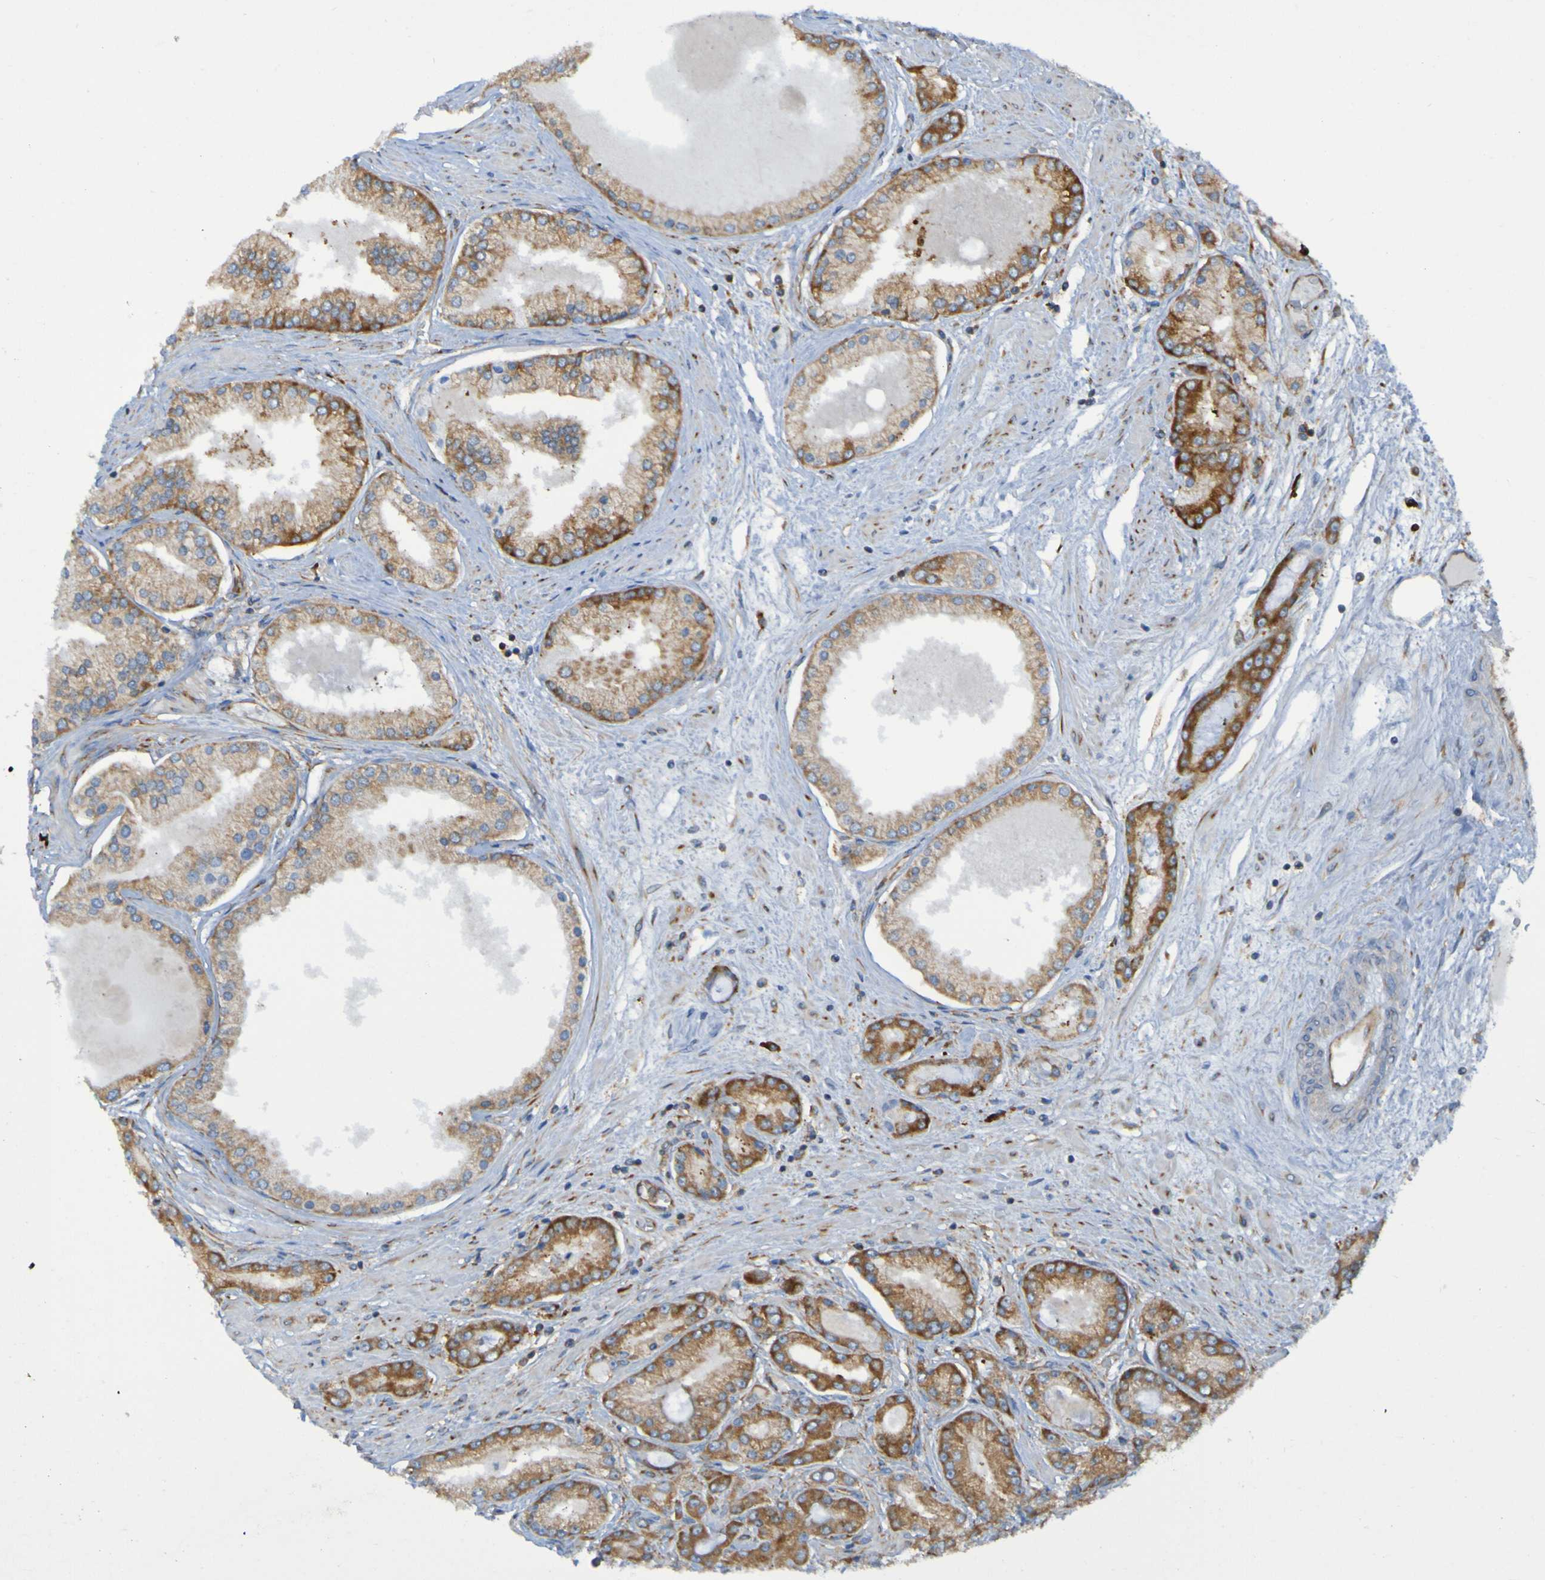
{"staining": {"intensity": "moderate", "quantity": ">75%", "location": "cytoplasmic/membranous"}, "tissue": "prostate cancer", "cell_type": "Tumor cells", "image_type": "cancer", "snomed": [{"axis": "morphology", "description": "Adenocarcinoma, High grade"}, {"axis": "topography", "description": "Prostate"}], "caption": "Immunohistochemical staining of human prostate adenocarcinoma (high-grade) demonstrates medium levels of moderate cytoplasmic/membranous positivity in about >75% of tumor cells.", "gene": "RPL10", "patient": {"sex": "male", "age": 59}}